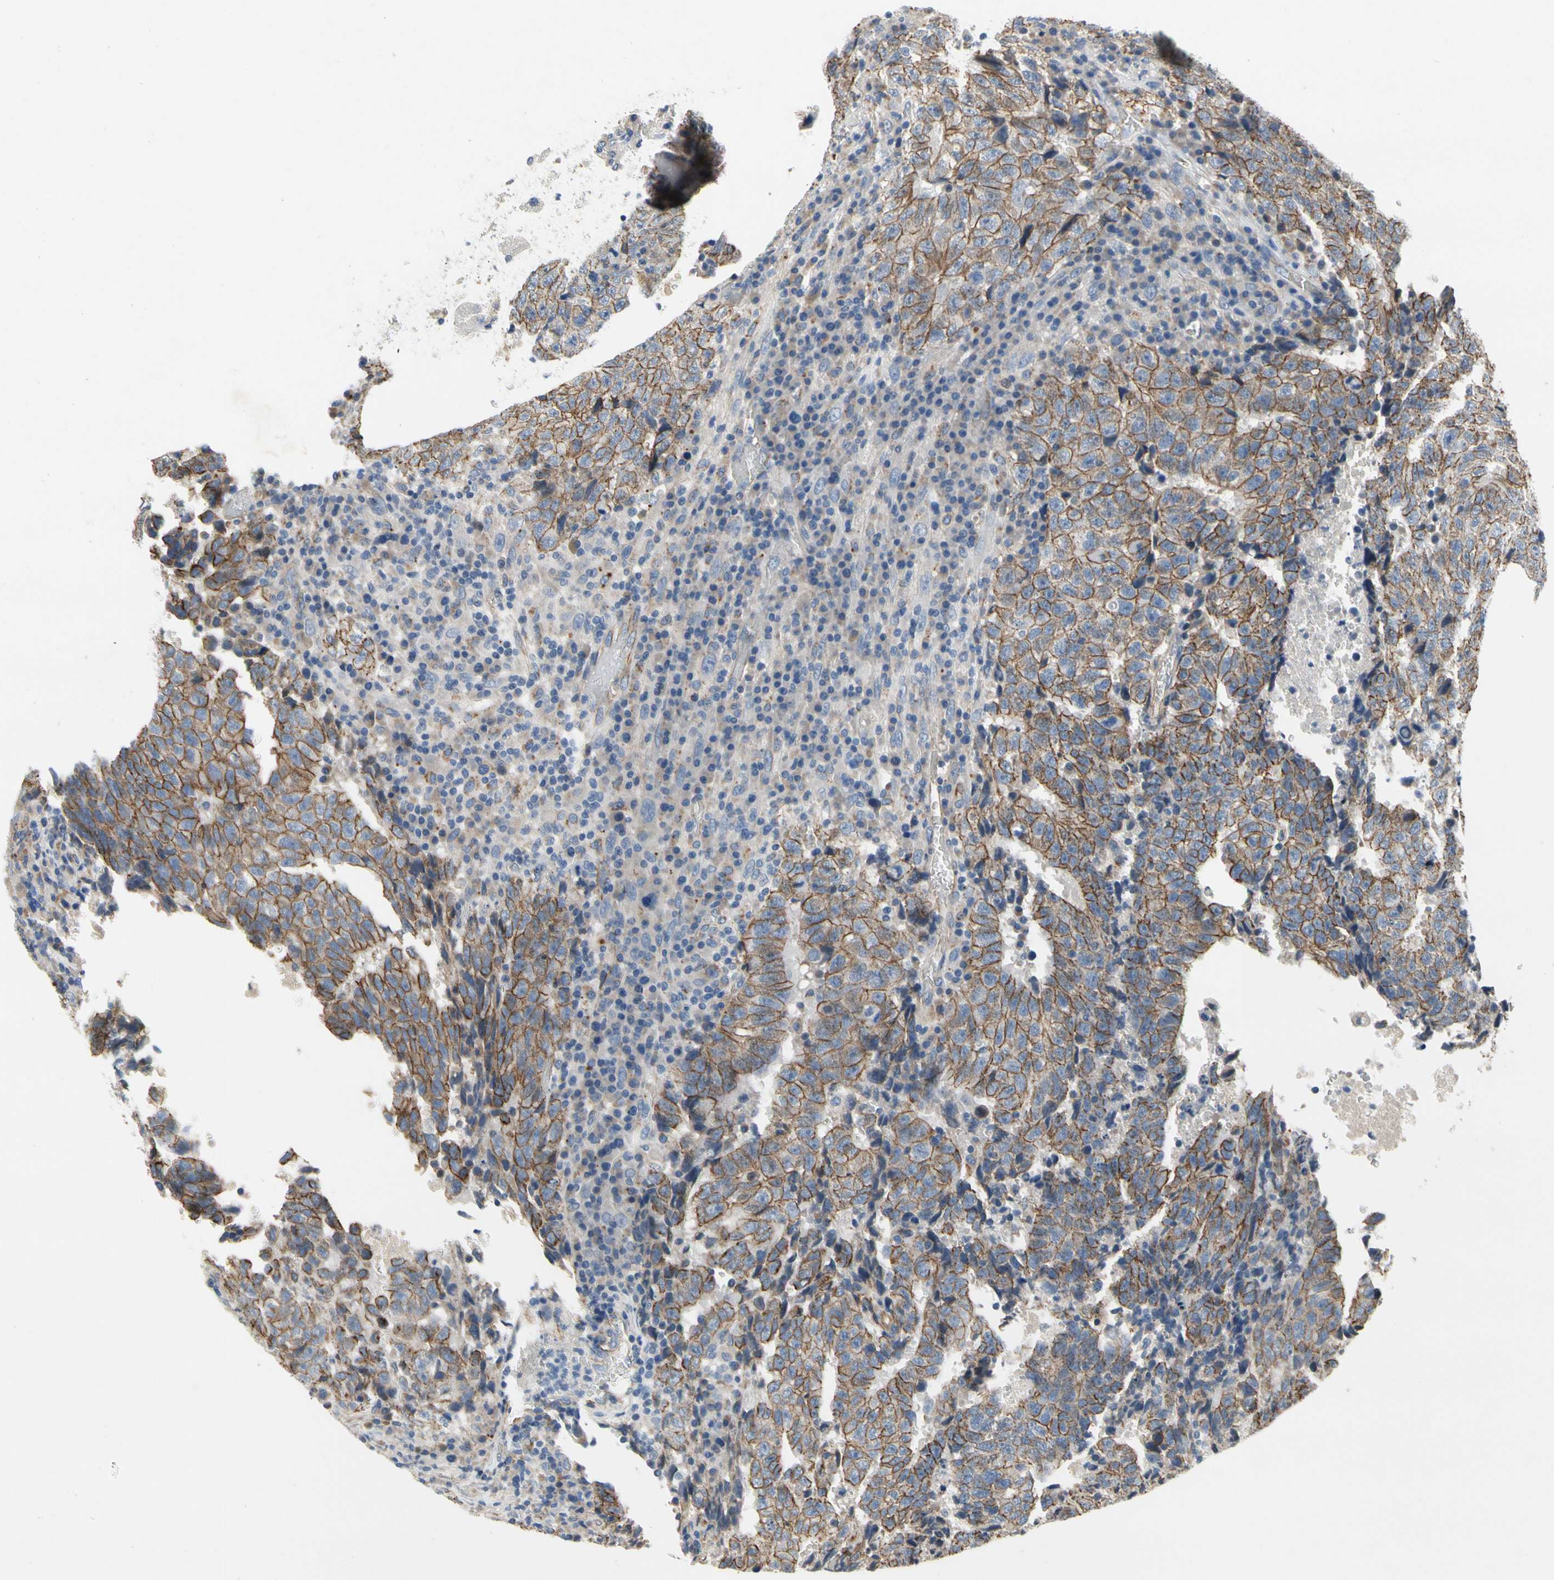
{"staining": {"intensity": "moderate", "quantity": "25%-75%", "location": "cytoplasmic/membranous"}, "tissue": "testis cancer", "cell_type": "Tumor cells", "image_type": "cancer", "snomed": [{"axis": "morphology", "description": "Necrosis, NOS"}, {"axis": "morphology", "description": "Carcinoma, Embryonal, NOS"}, {"axis": "topography", "description": "Testis"}], "caption": "The micrograph shows immunohistochemical staining of testis embryonal carcinoma. There is moderate cytoplasmic/membranous expression is identified in about 25%-75% of tumor cells.", "gene": "LGR6", "patient": {"sex": "male", "age": 19}}